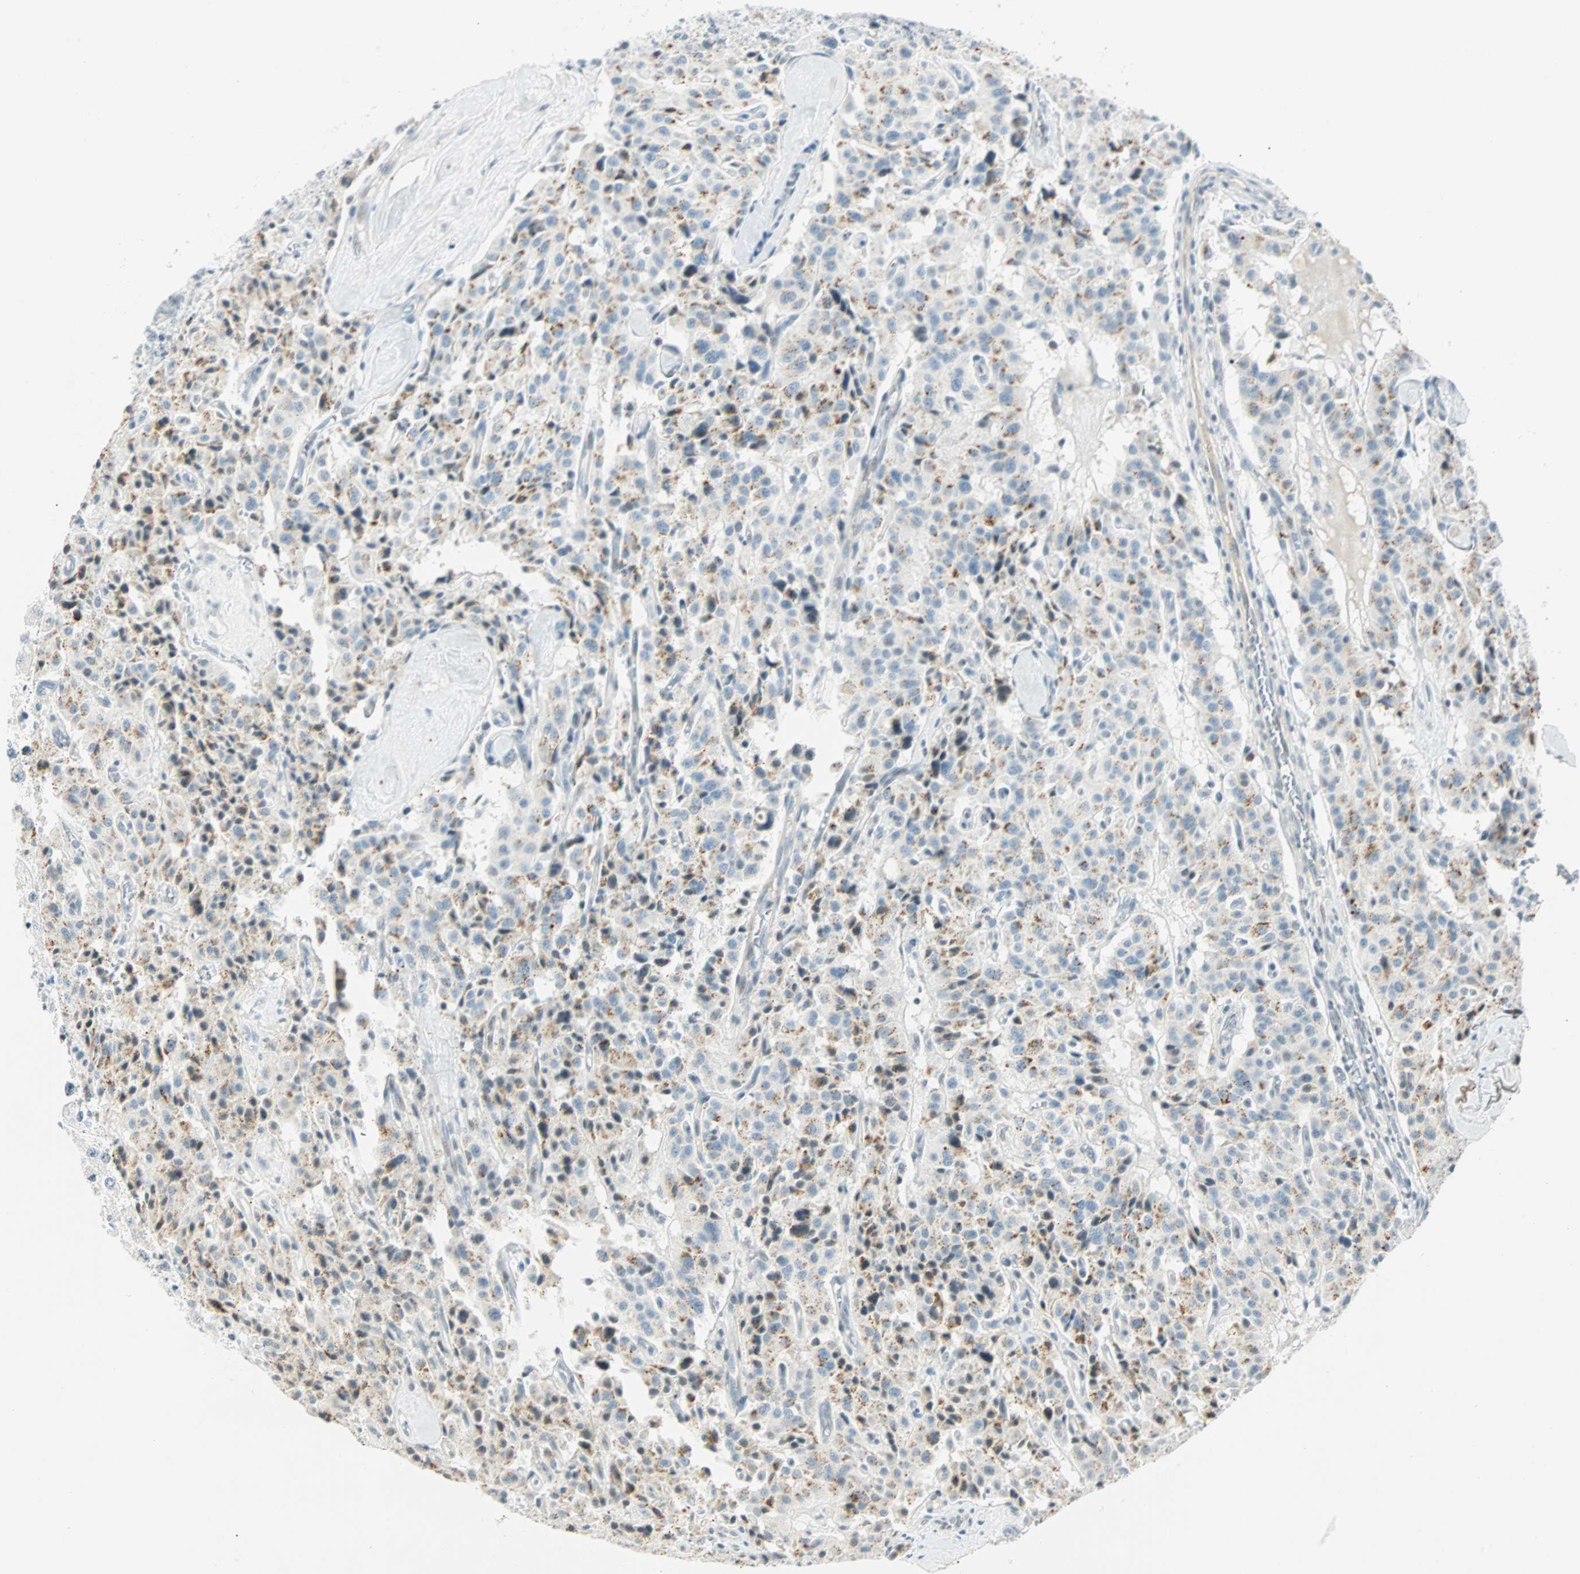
{"staining": {"intensity": "weak", "quantity": "25%-75%", "location": "cytoplasmic/membranous,nuclear"}, "tissue": "carcinoid", "cell_type": "Tumor cells", "image_type": "cancer", "snomed": [{"axis": "morphology", "description": "Carcinoid, malignant, NOS"}, {"axis": "topography", "description": "Lung"}], "caption": "IHC of human carcinoid shows low levels of weak cytoplasmic/membranous and nuclear positivity in about 25%-75% of tumor cells.", "gene": "SMAD3", "patient": {"sex": "male", "age": 30}}